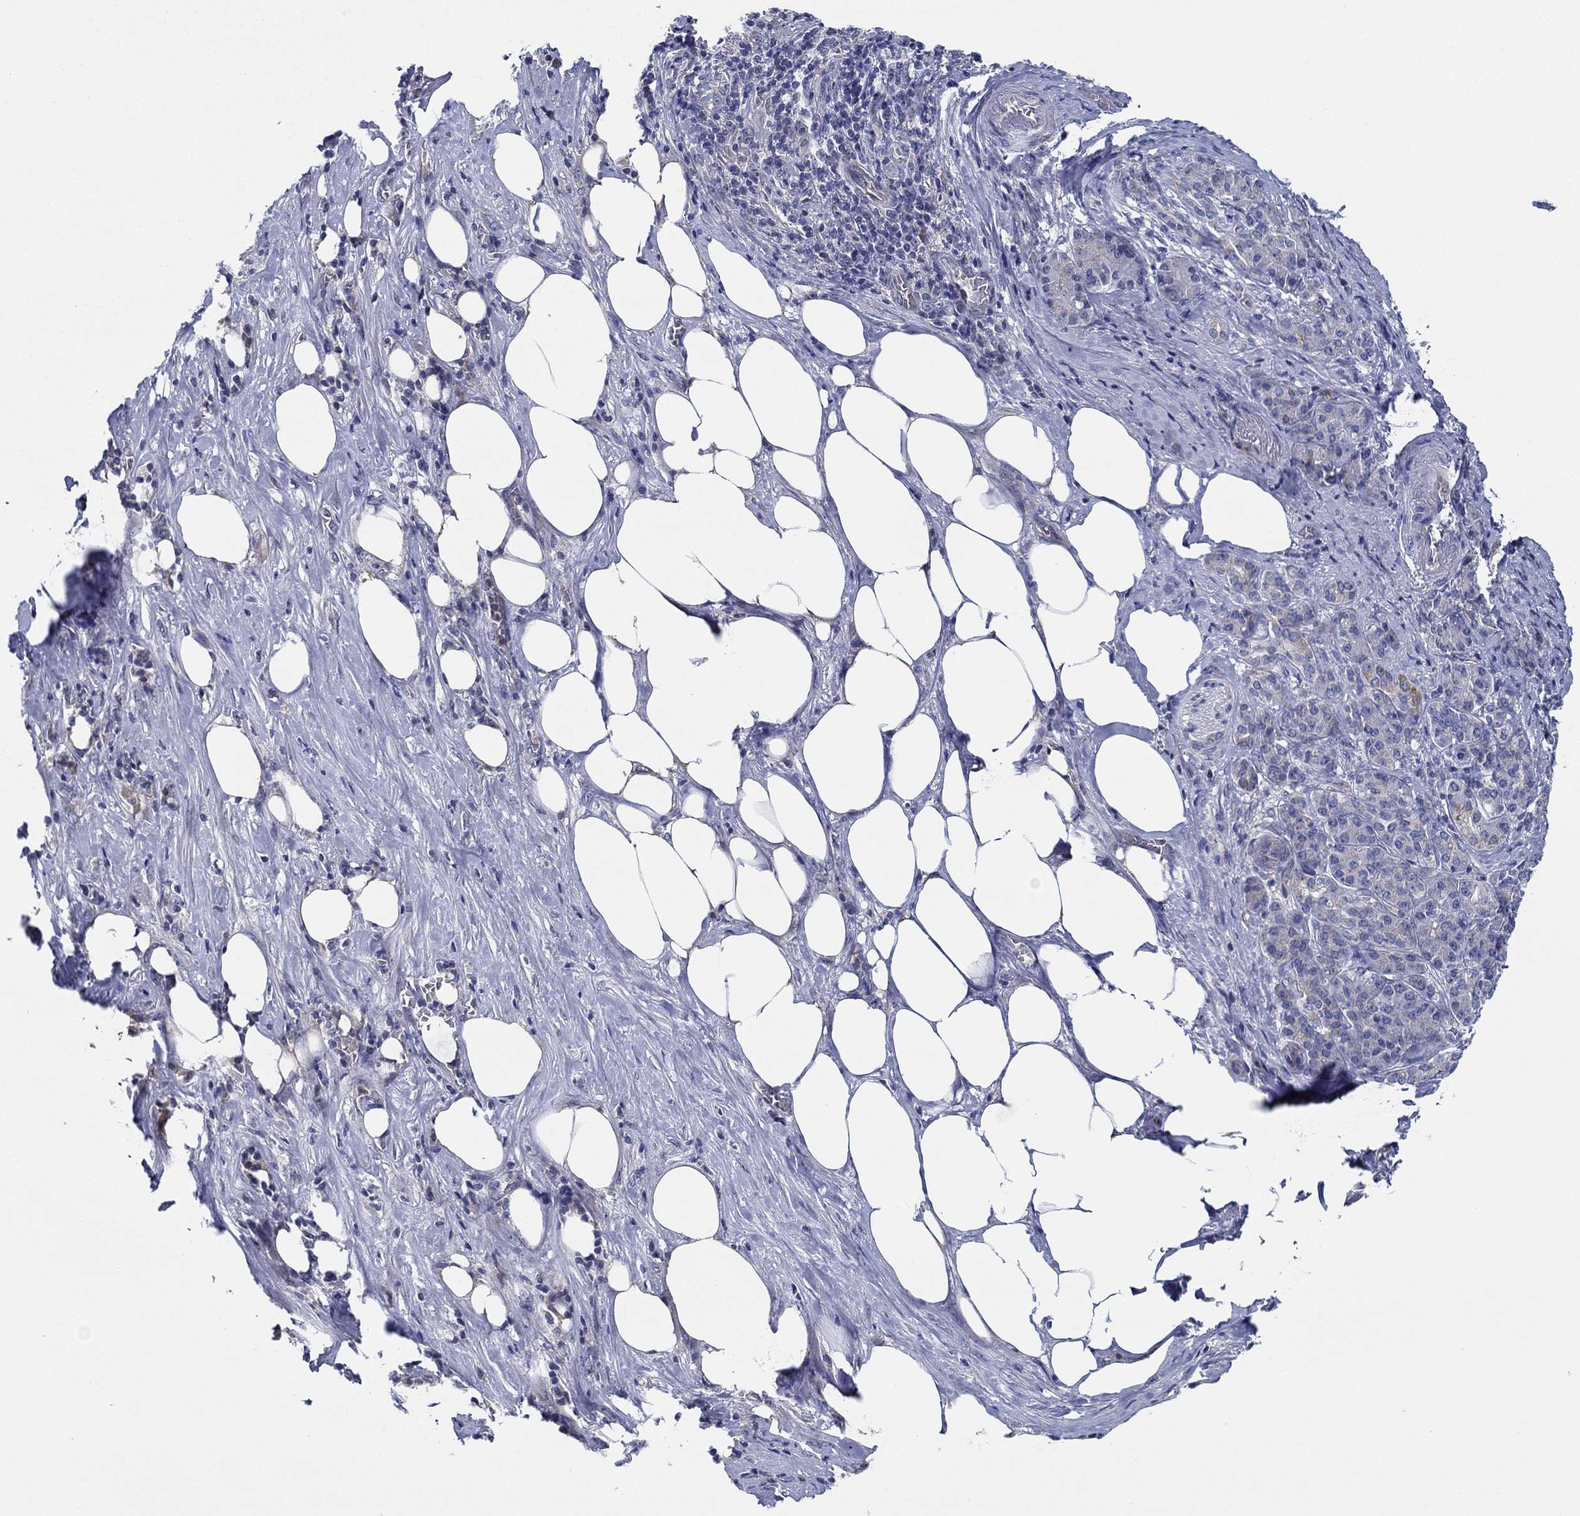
{"staining": {"intensity": "moderate", "quantity": "<25%", "location": "cytoplasmic/membranous"}, "tissue": "pancreatic cancer", "cell_type": "Tumor cells", "image_type": "cancer", "snomed": [{"axis": "morphology", "description": "Adenocarcinoma, NOS"}, {"axis": "topography", "description": "Pancreas"}], "caption": "Moderate cytoplasmic/membranous expression is identified in approximately <25% of tumor cells in adenocarcinoma (pancreatic).", "gene": "CFAP61", "patient": {"sex": "male", "age": 57}}